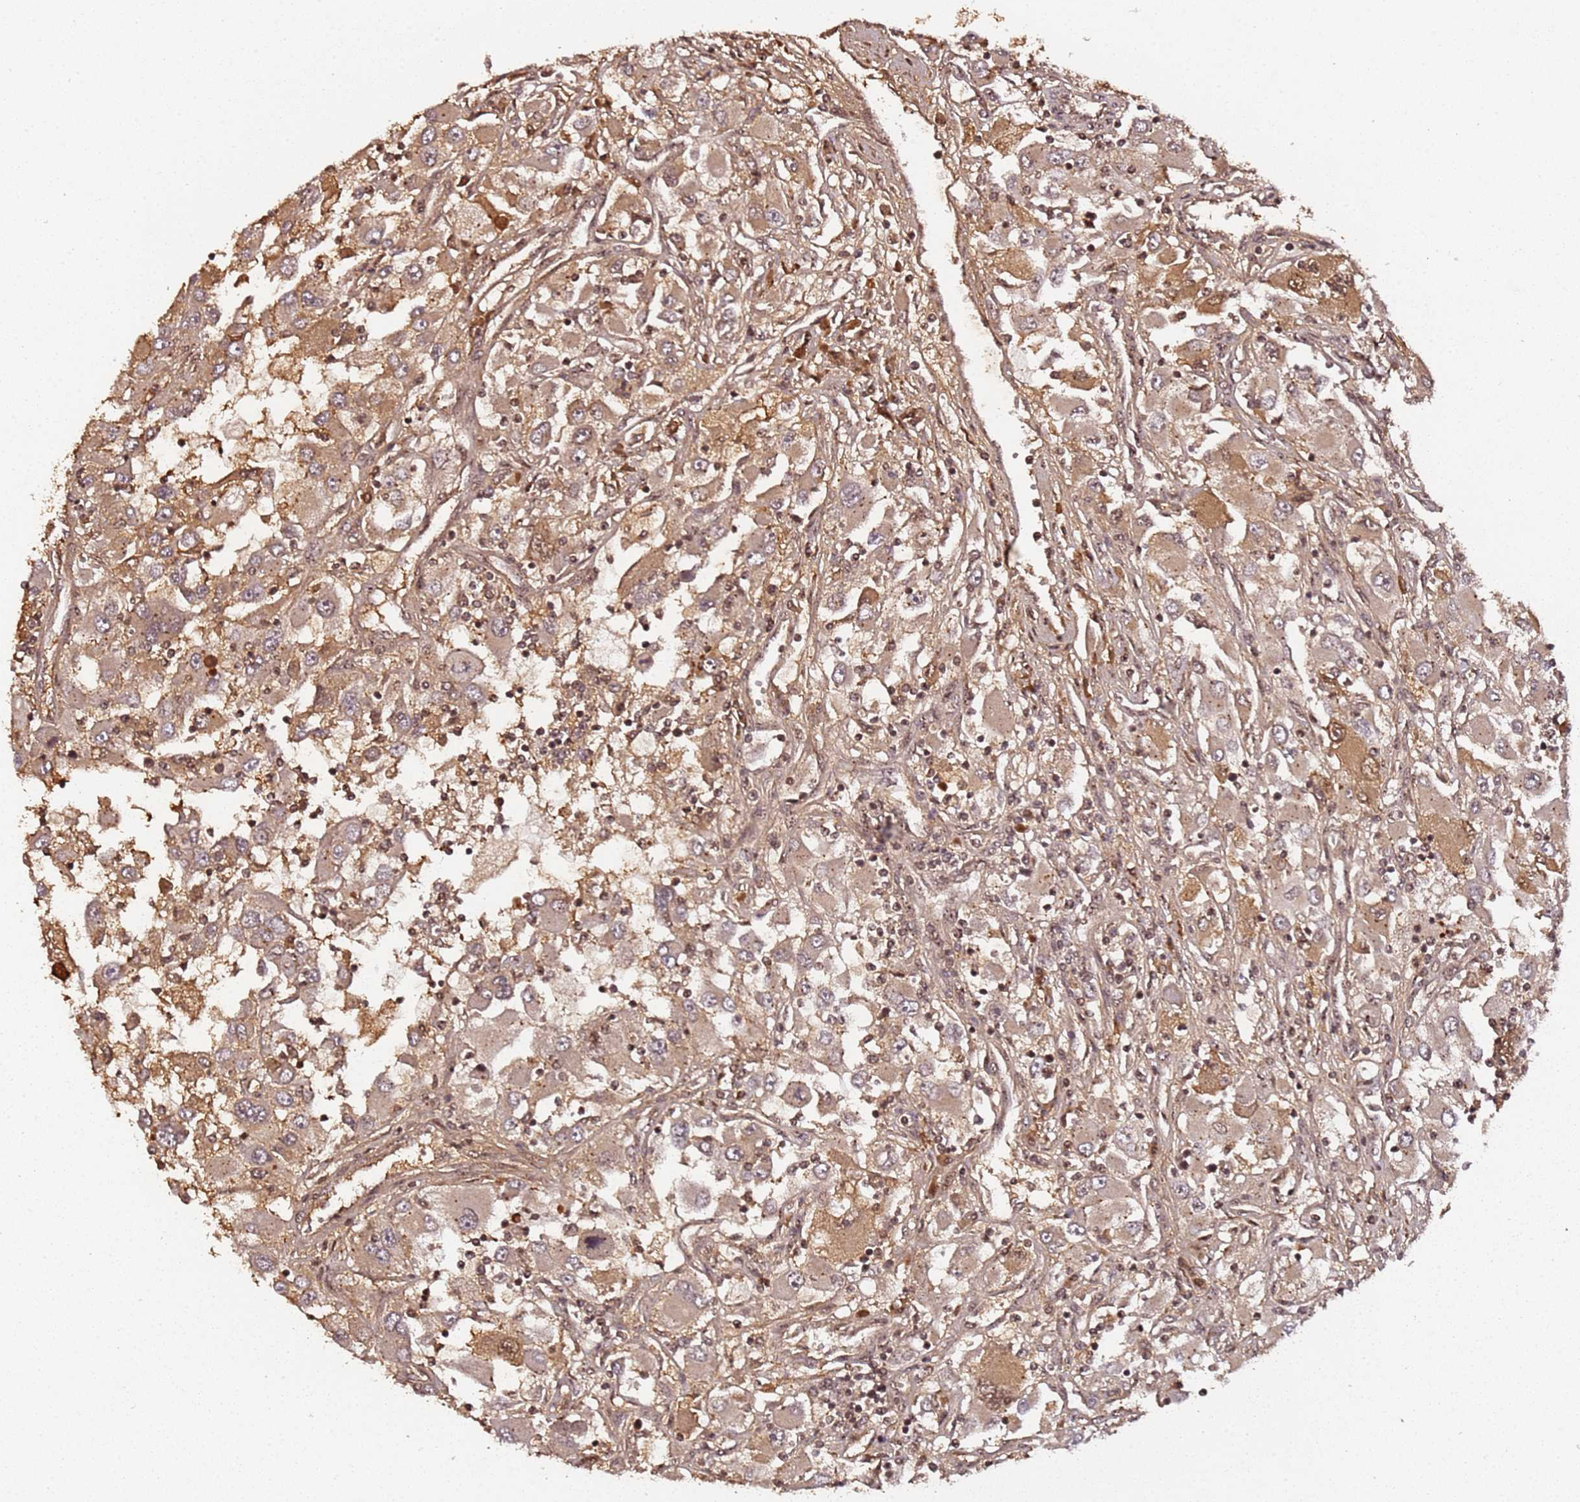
{"staining": {"intensity": "moderate", "quantity": ">75%", "location": "cytoplasmic/membranous,nuclear"}, "tissue": "renal cancer", "cell_type": "Tumor cells", "image_type": "cancer", "snomed": [{"axis": "morphology", "description": "Adenocarcinoma, NOS"}, {"axis": "topography", "description": "Kidney"}], "caption": "The photomicrograph exhibits a brown stain indicating the presence of a protein in the cytoplasmic/membranous and nuclear of tumor cells in renal cancer.", "gene": "COL1A2", "patient": {"sex": "female", "age": 52}}